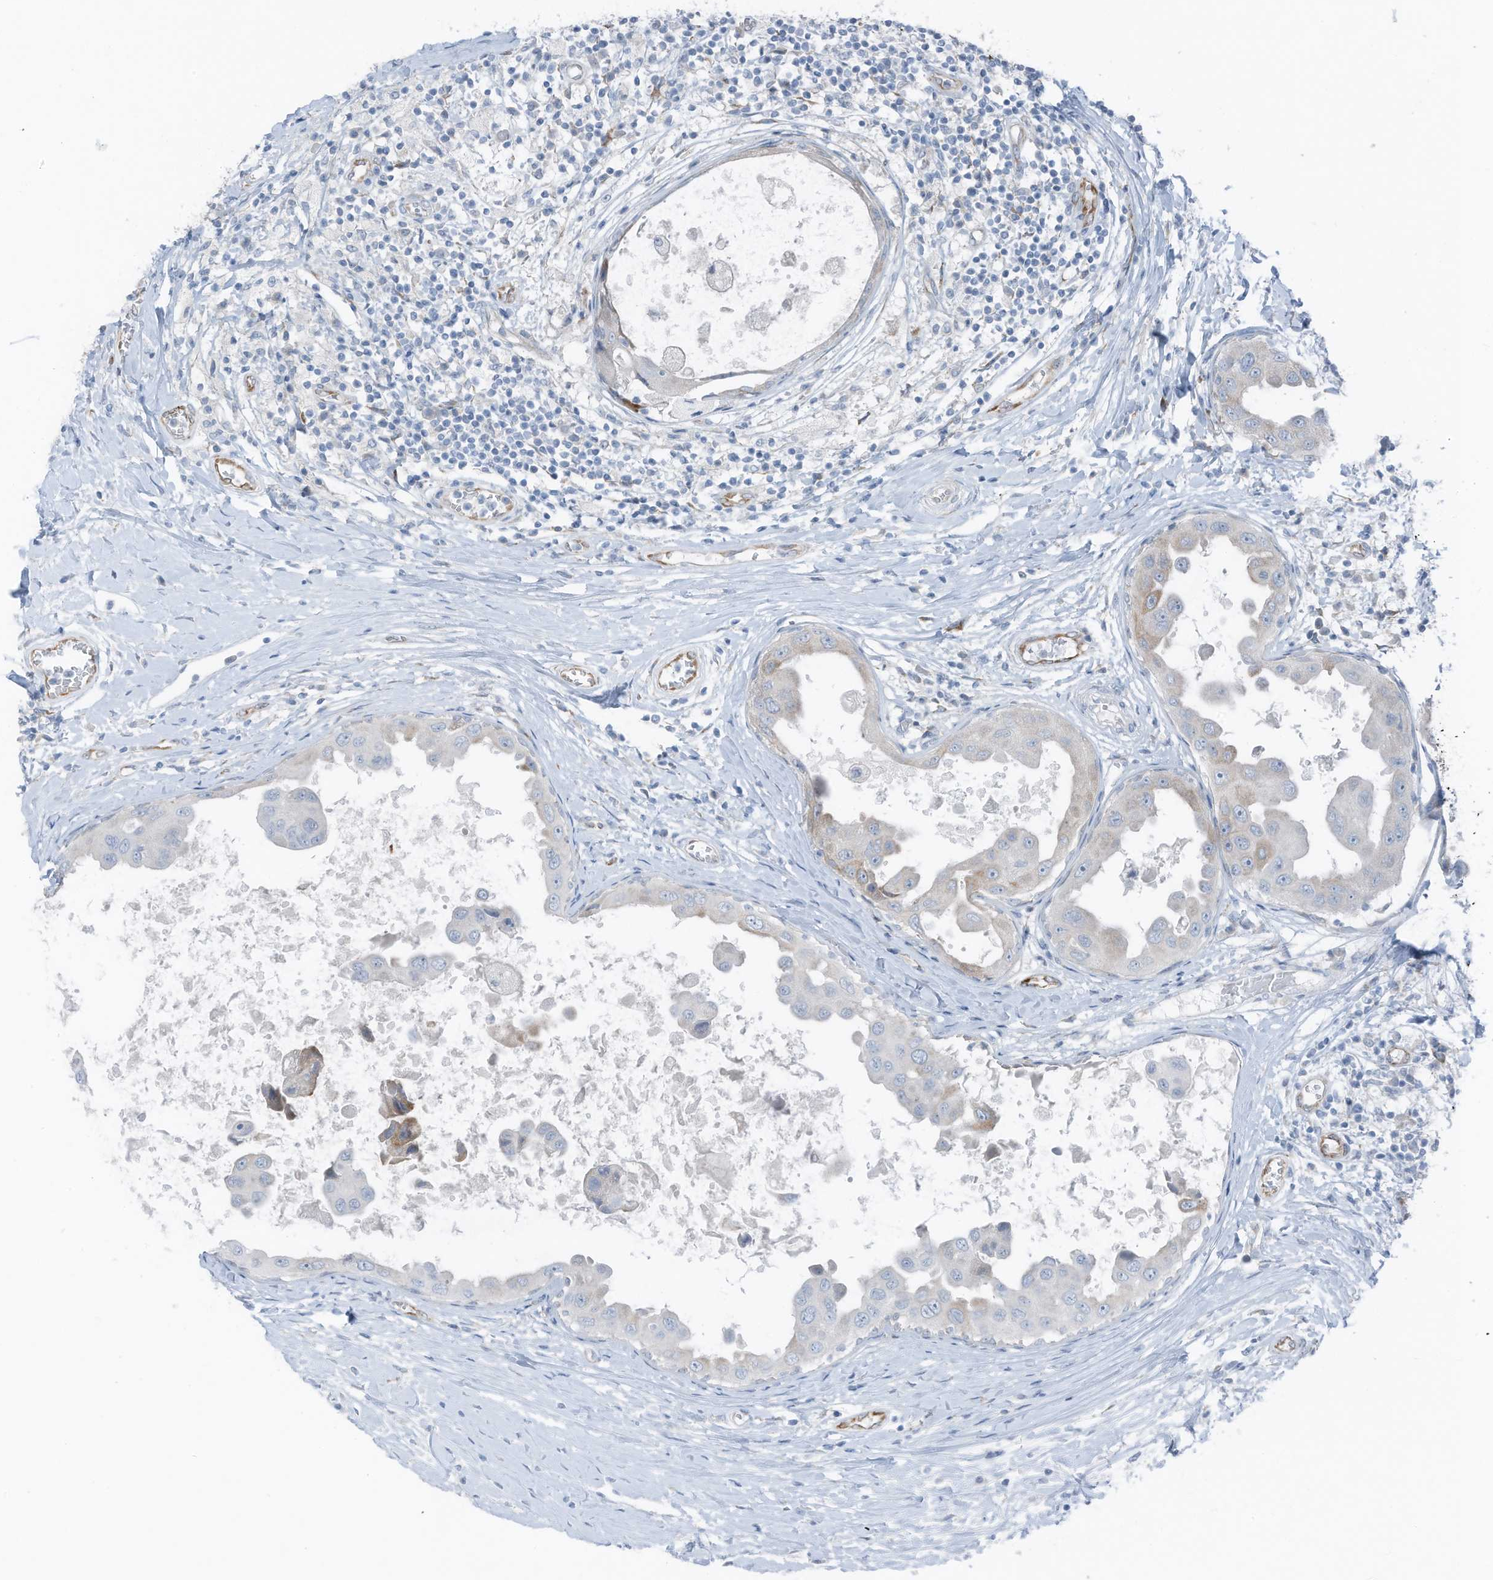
{"staining": {"intensity": "weak", "quantity": "<25%", "location": "cytoplasmic/membranous"}, "tissue": "breast cancer", "cell_type": "Tumor cells", "image_type": "cancer", "snomed": [{"axis": "morphology", "description": "Duct carcinoma"}, {"axis": "topography", "description": "Breast"}], "caption": "The image reveals no significant staining in tumor cells of breast intraductal carcinoma.", "gene": "ARHGEF33", "patient": {"sex": "female", "age": 27}}